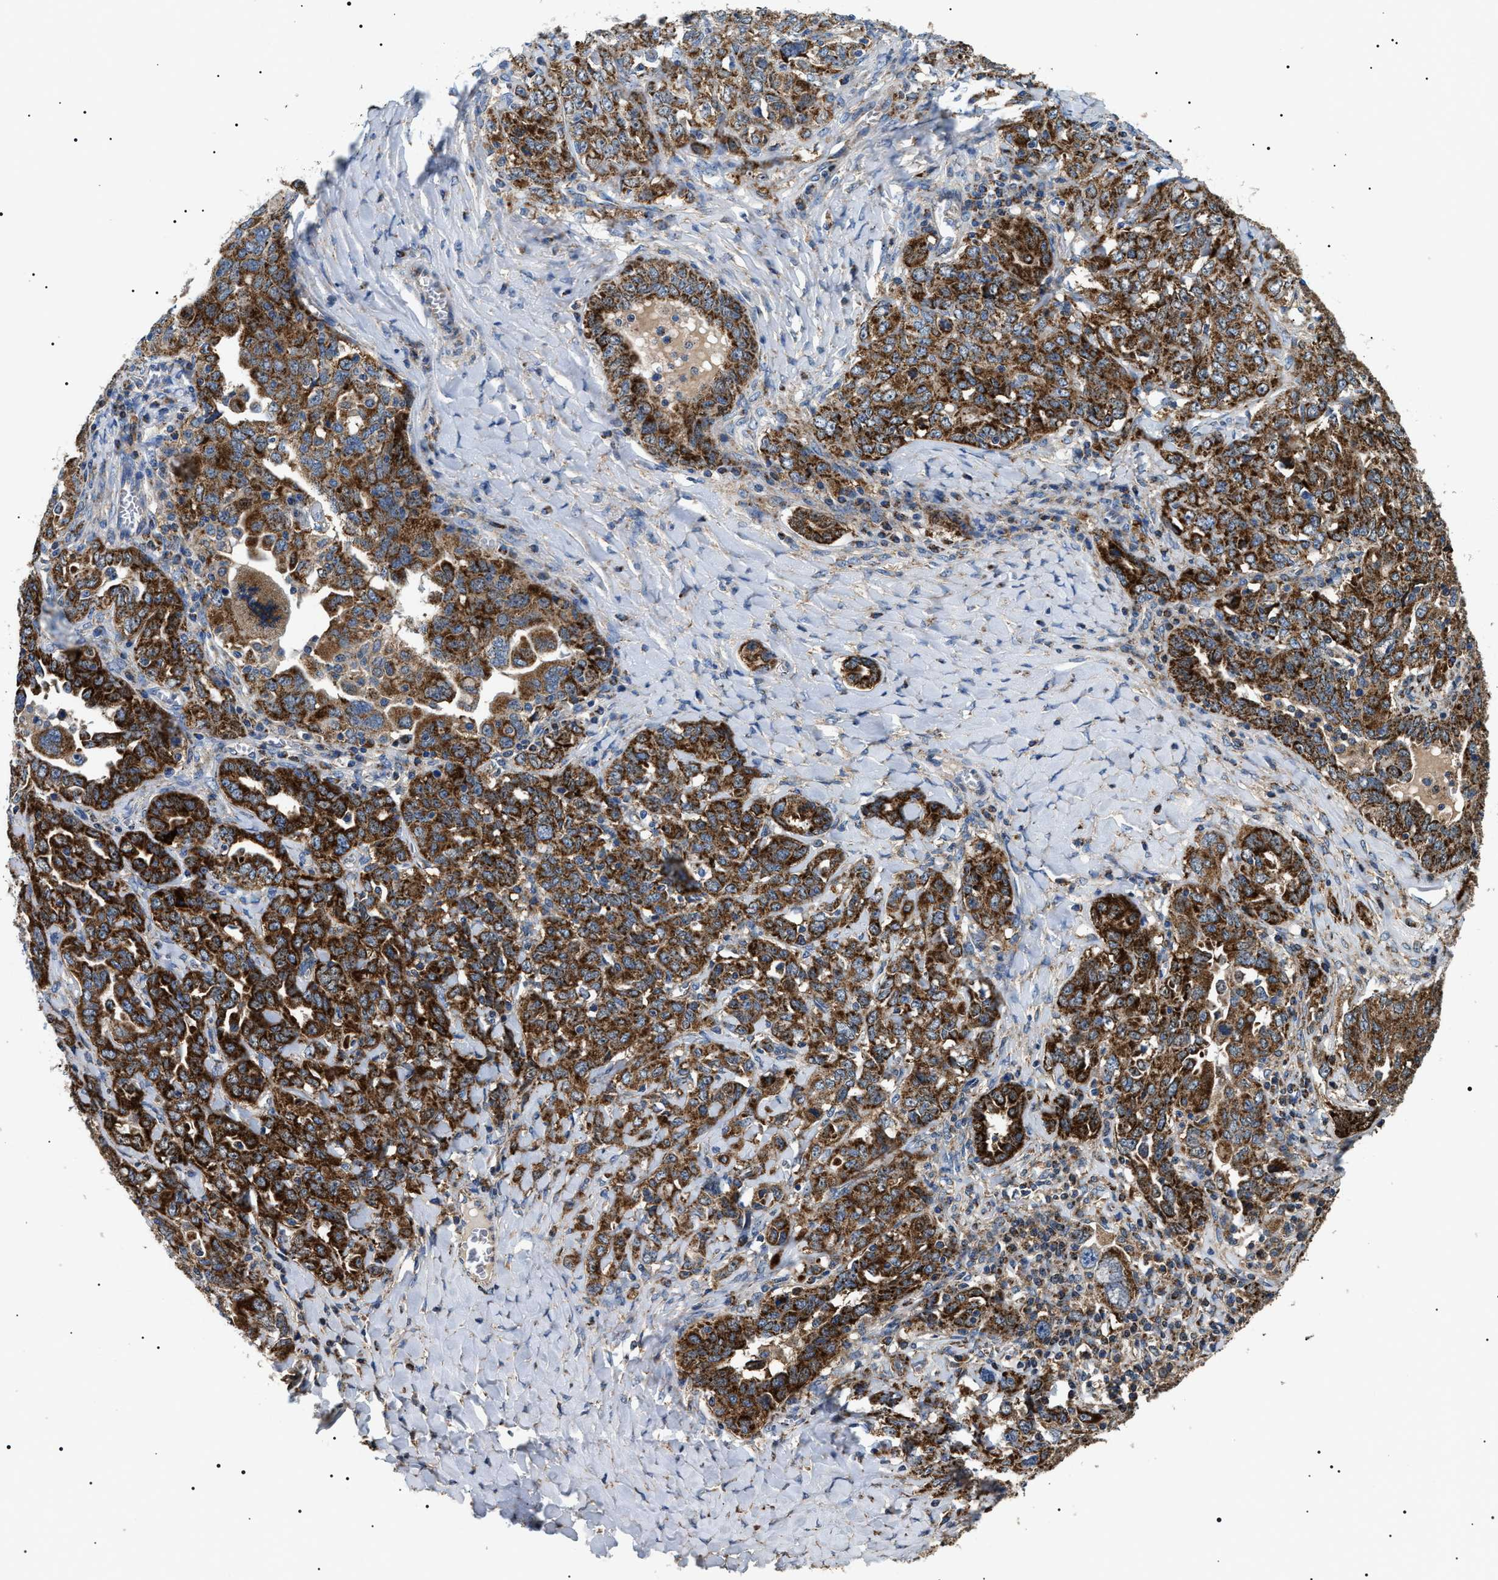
{"staining": {"intensity": "strong", "quantity": ">75%", "location": "cytoplasmic/membranous"}, "tissue": "ovarian cancer", "cell_type": "Tumor cells", "image_type": "cancer", "snomed": [{"axis": "morphology", "description": "Carcinoma, endometroid"}, {"axis": "topography", "description": "Ovary"}], "caption": "Immunohistochemical staining of human ovarian cancer shows strong cytoplasmic/membranous protein positivity in approximately >75% of tumor cells.", "gene": "OXSM", "patient": {"sex": "female", "age": 62}}